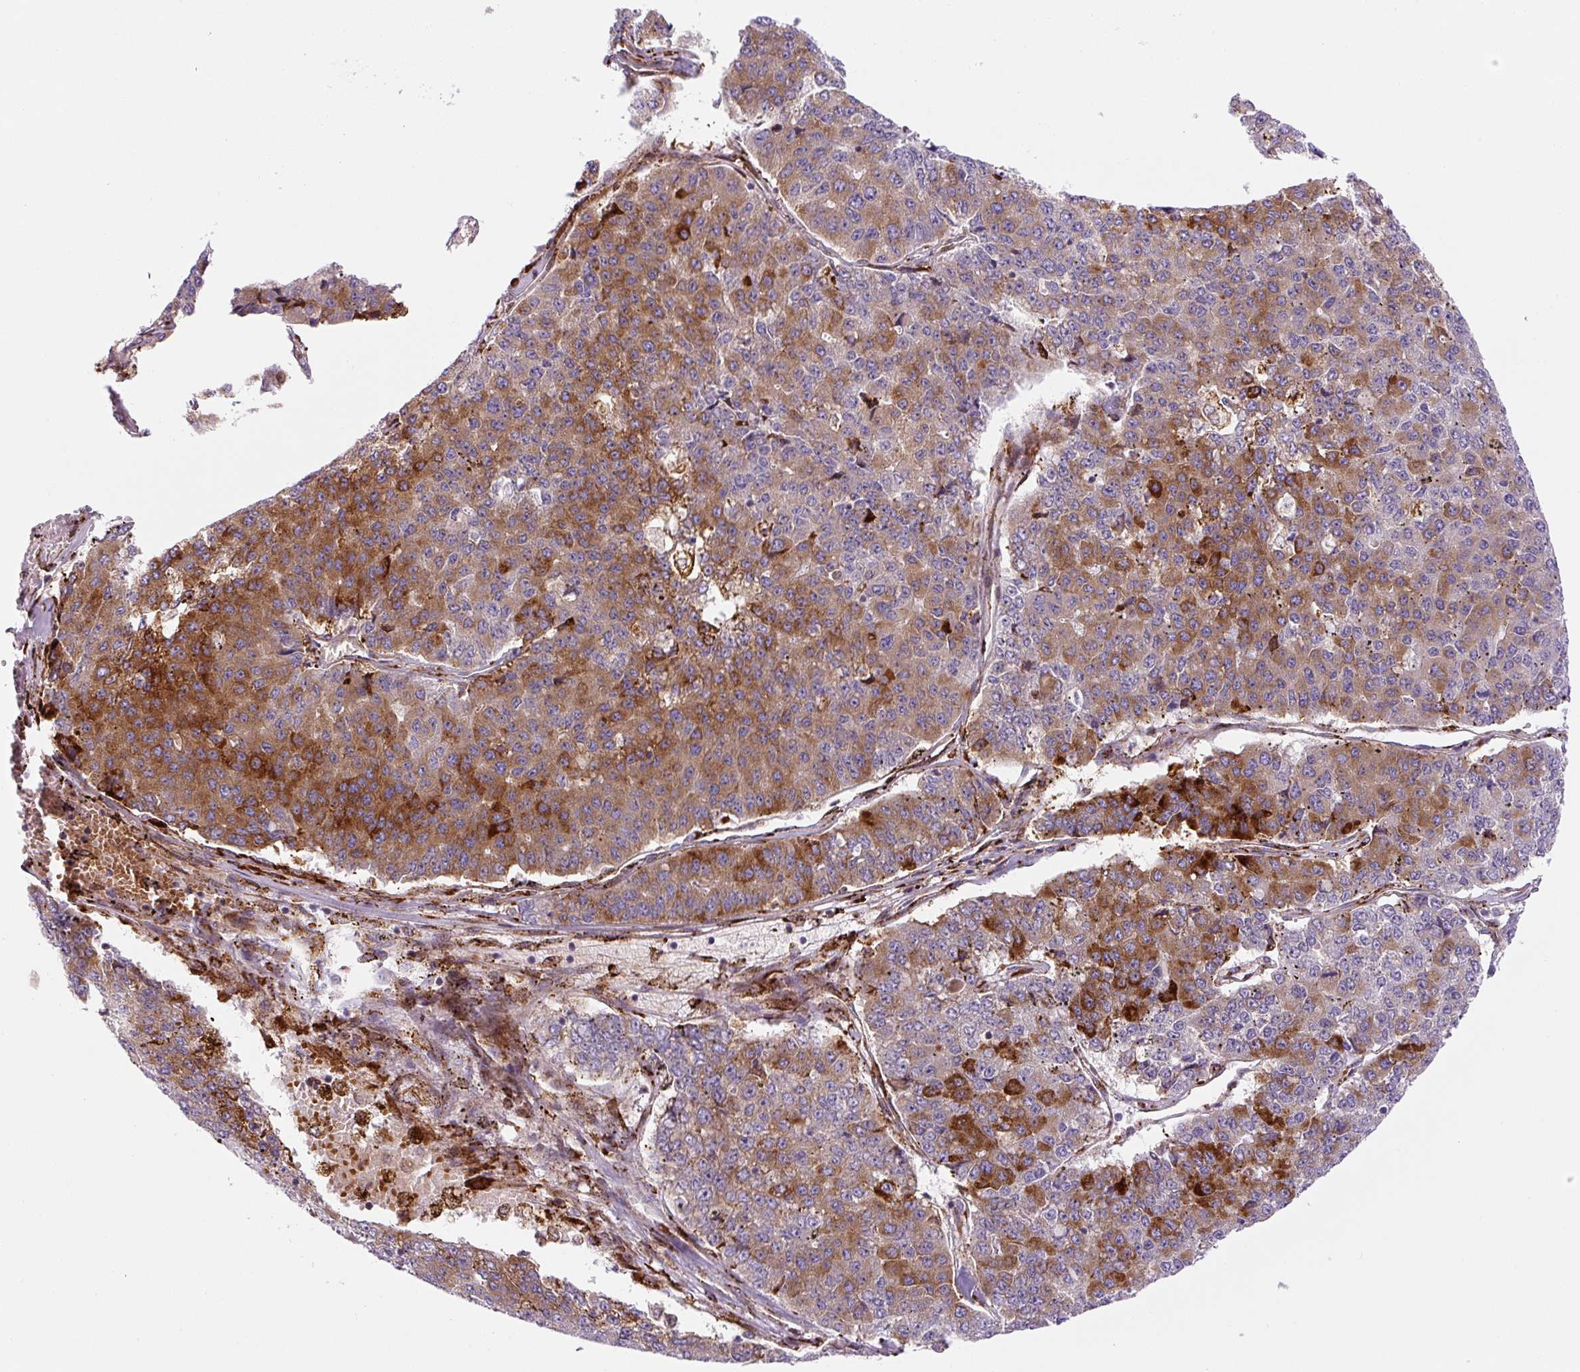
{"staining": {"intensity": "strong", "quantity": "25%-75%", "location": "cytoplasmic/membranous"}, "tissue": "pancreatic cancer", "cell_type": "Tumor cells", "image_type": "cancer", "snomed": [{"axis": "morphology", "description": "Adenocarcinoma, NOS"}, {"axis": "topography", "description": "Pancreas"}], "caption": "Tumor cells demonstrate high levels of strong cytoplasmic/membranous staining in about 25%-75% of cells in human adenocarcinoma (pancreatic).", "gene": "DISP3", "patient": {"sex": "male", "age": 50}}